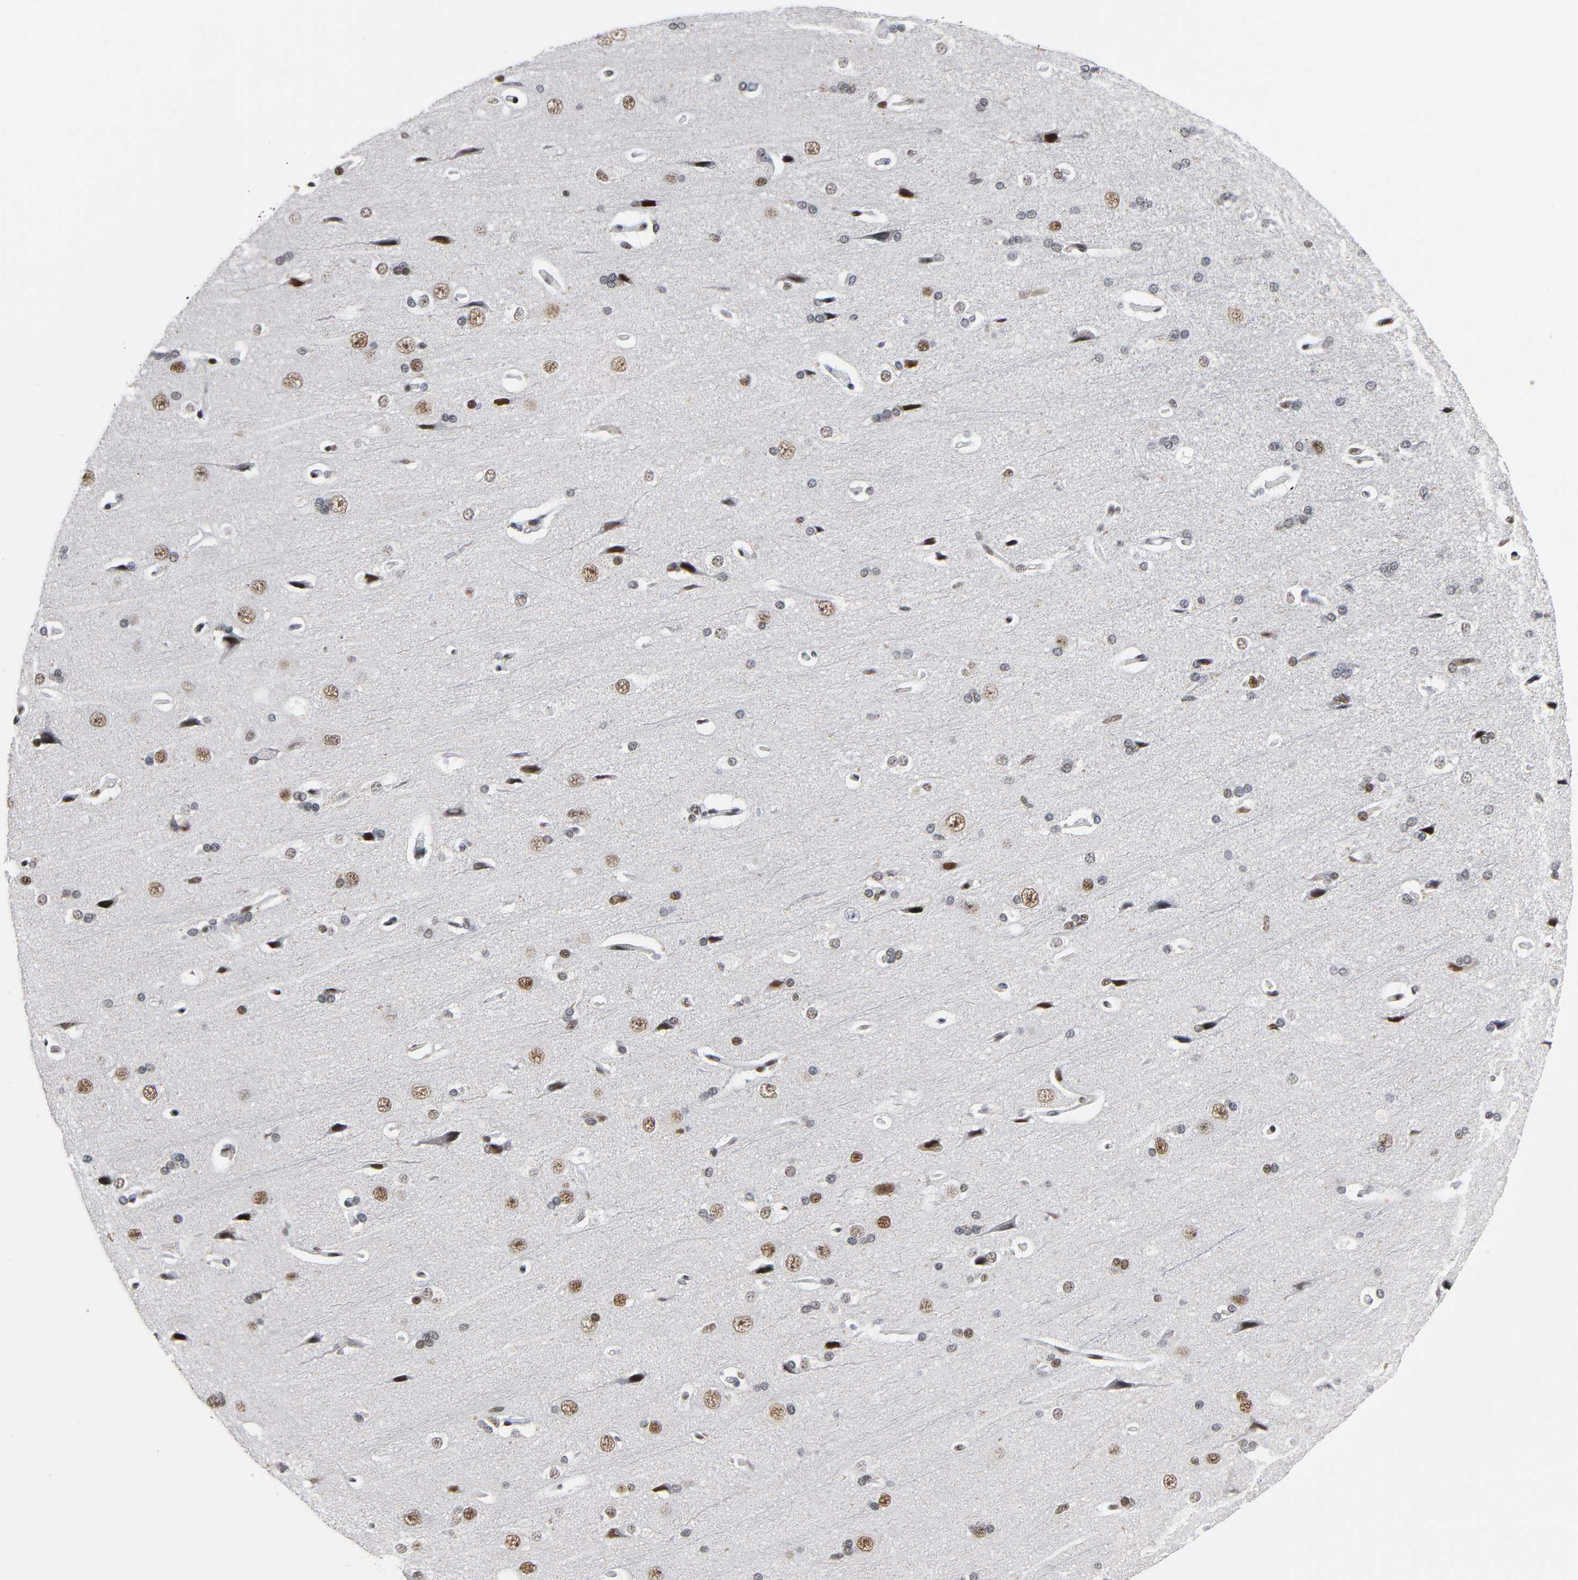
{"staining": {"intensity": "moderate", "quantity": ">75%", "location": "nuclear"}, "tissue": "cerebral cortex", "cell_type": "Endothelial cells", "image_type": "normal", "snomed": [{"axis": "morphology", "description": "Normal tissue, NOS"}, {"axis": "topography", "description": "Cerebral cortex"}], "caption": "This micrograph exhibits benign cerebral cortex stained with IHC to label a protein in brown. The nuclear of endothelial cells show moderate positivity for the protein. Nuclei are counter-stained blue.", "gene": "CREBBP", "patient": {"sex": "male", "age": 62}}